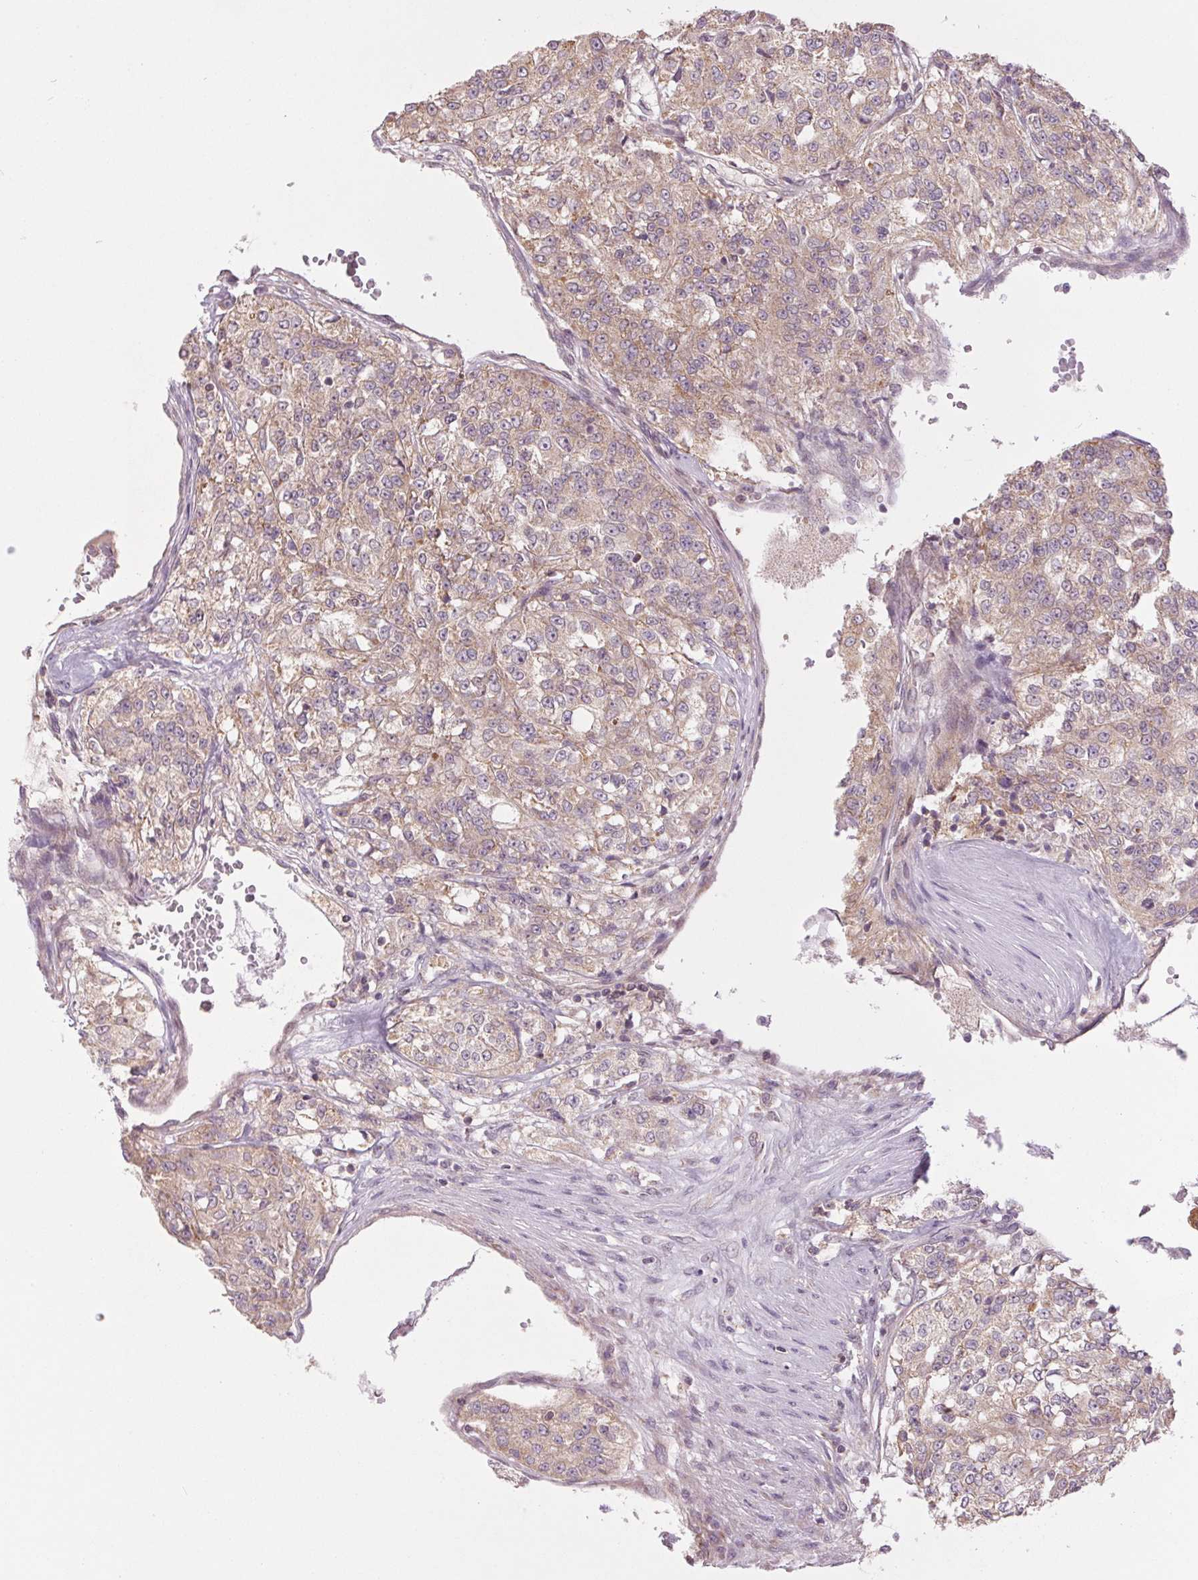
{"staining": {"intensity": "weak", "quantity": ">75%", "location": "cytoplasmic/membranous"}, "tissue": "renal cancer", "cell_type": "Tumor cells", "image_type": "cancer", "snomed": [{"axis": "morphology", "description": "Adenocarcinoma, NOS"}, {"axis": "topography", "description": "Kidney"}], "caption": "Immunohistochemistry (IHC) (DAB) staining of human renal adenocarcinoma shows weak cytoplasmic/membranous protein staining in about >75% of tumor cells.", "gene": "MAP3K5", "patient": {"sex": "female", "age": 63}}